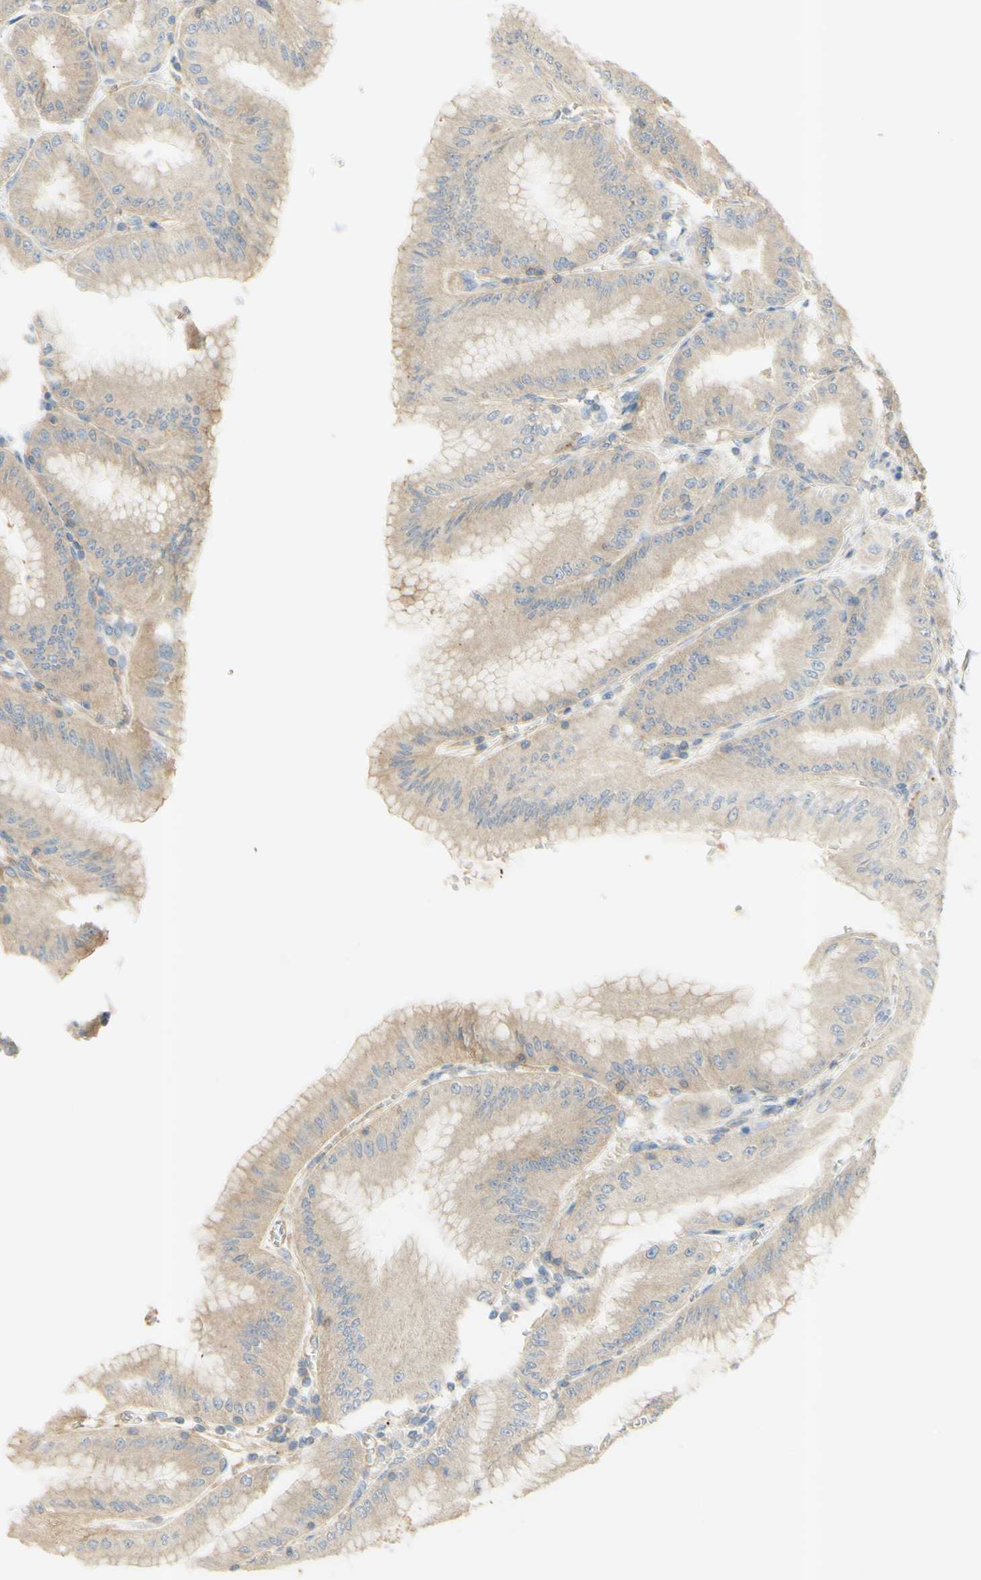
{"staining": {"intensity": "moderate", "quantity": ">75%", "location": "cytoplasmic/membranous"}, "tissue": "stomach", "cell_type": "Glandular cells", "image_type": "normal", "snomed": [{"axis": "morphology", "description": "Normal tissue, NOS"}, {"axis": "topography", "description": "Stomach, lower"}], "caption": "This micrograph exhibits IHC staining of unremarkable stomach, with medium moderate cytoplasmic/membranous staining in about >75% of glandular cells.", "gene": "IKBKG", "patient": {"sex": "male", "age": 71}}